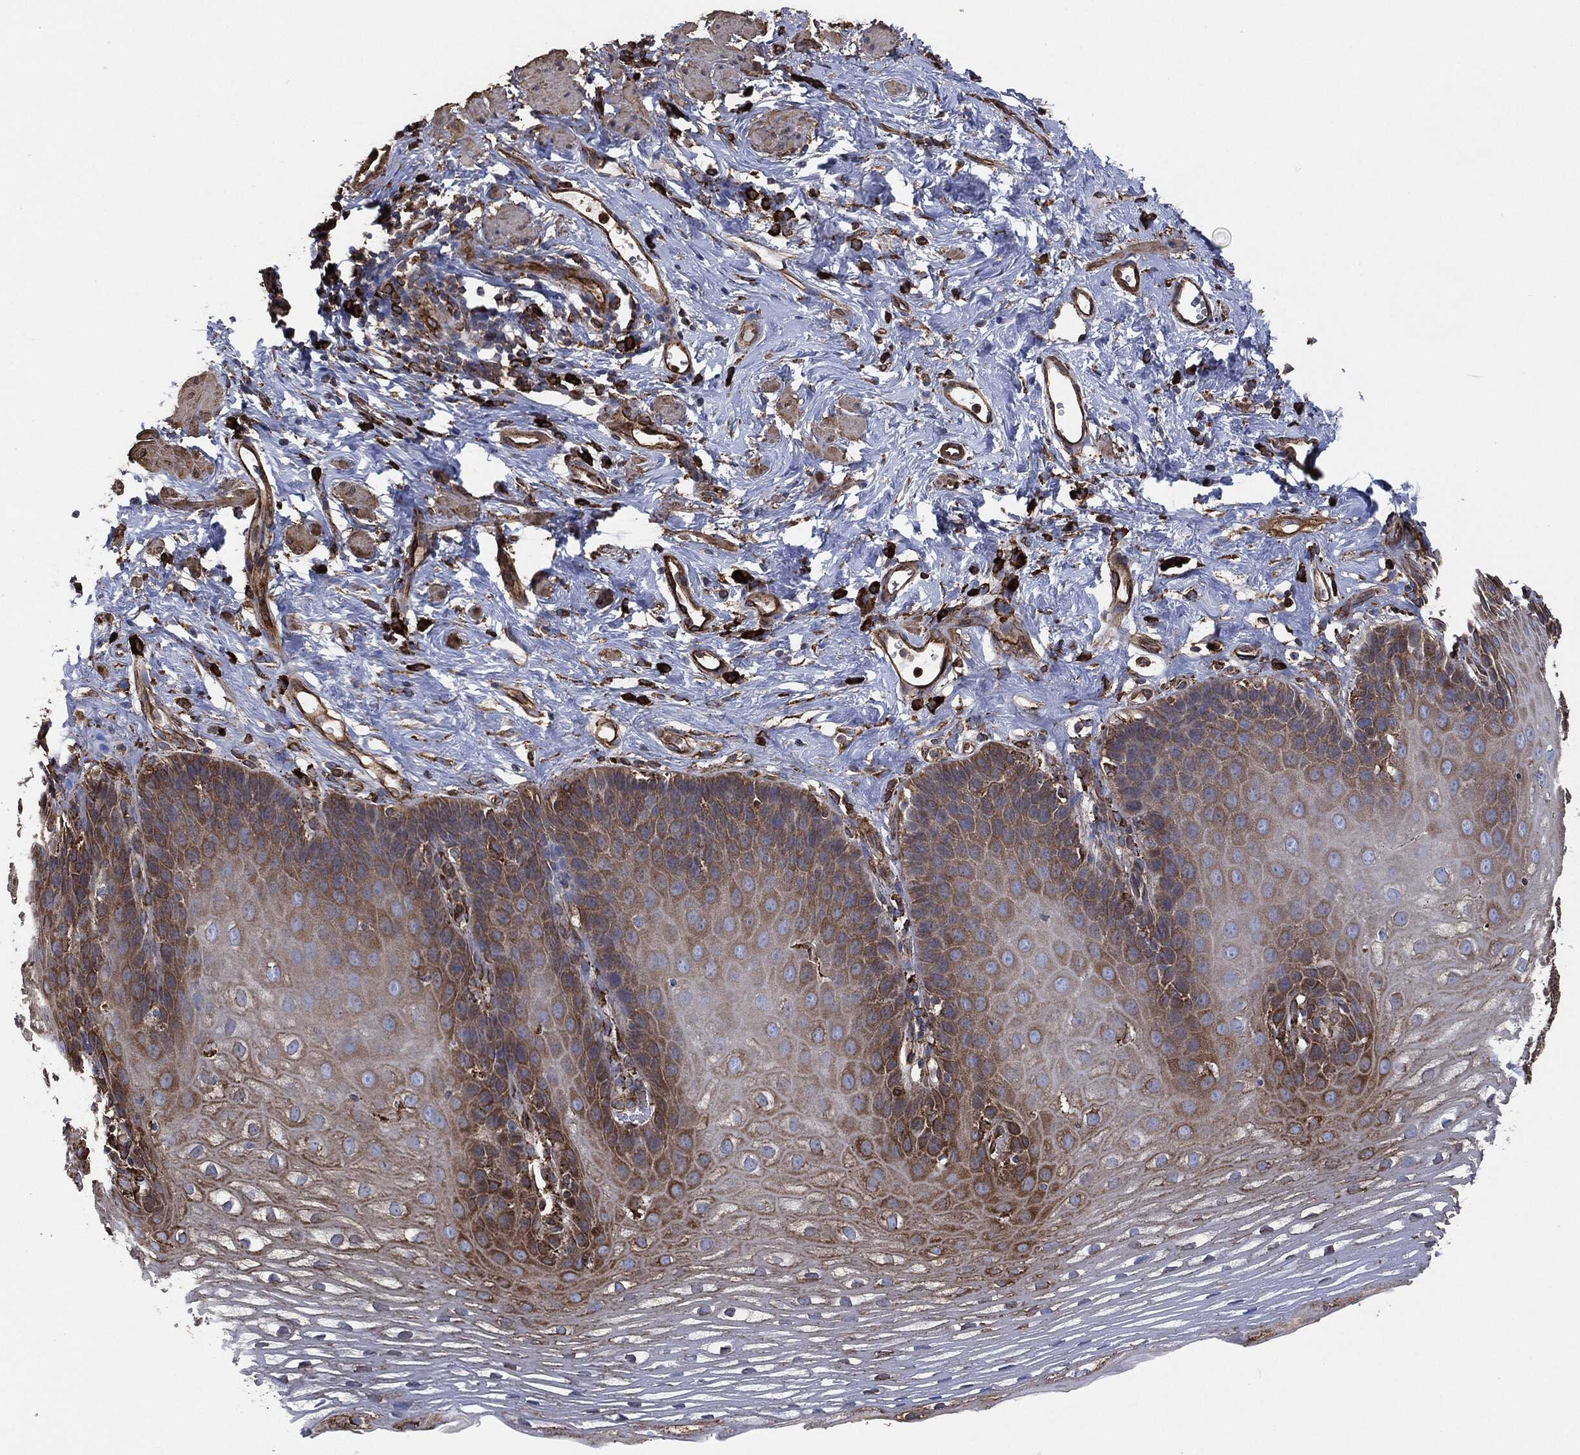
{"staining": {"intensity": "moderate", "quantity": "25%-75%", "location": "cytoplasmic/membranous"}, "tissue": "esophagus", "cell_type": "Squamous epithelial cells", "image_type": "normal", "snomed": [{"axis": "morphology", "description": "Normal tissue, NOS"}, {"axis": "topography", "description": "Esophagus"}], "caption": "Protein expression analysis of unremarkable esophagus displays moderate cytoplasmic/membranous expression in approximately 25%-75% of squamous epithelial cells.", "gene": "AMFR", "patient": {"sex": "male", "age": 64}}